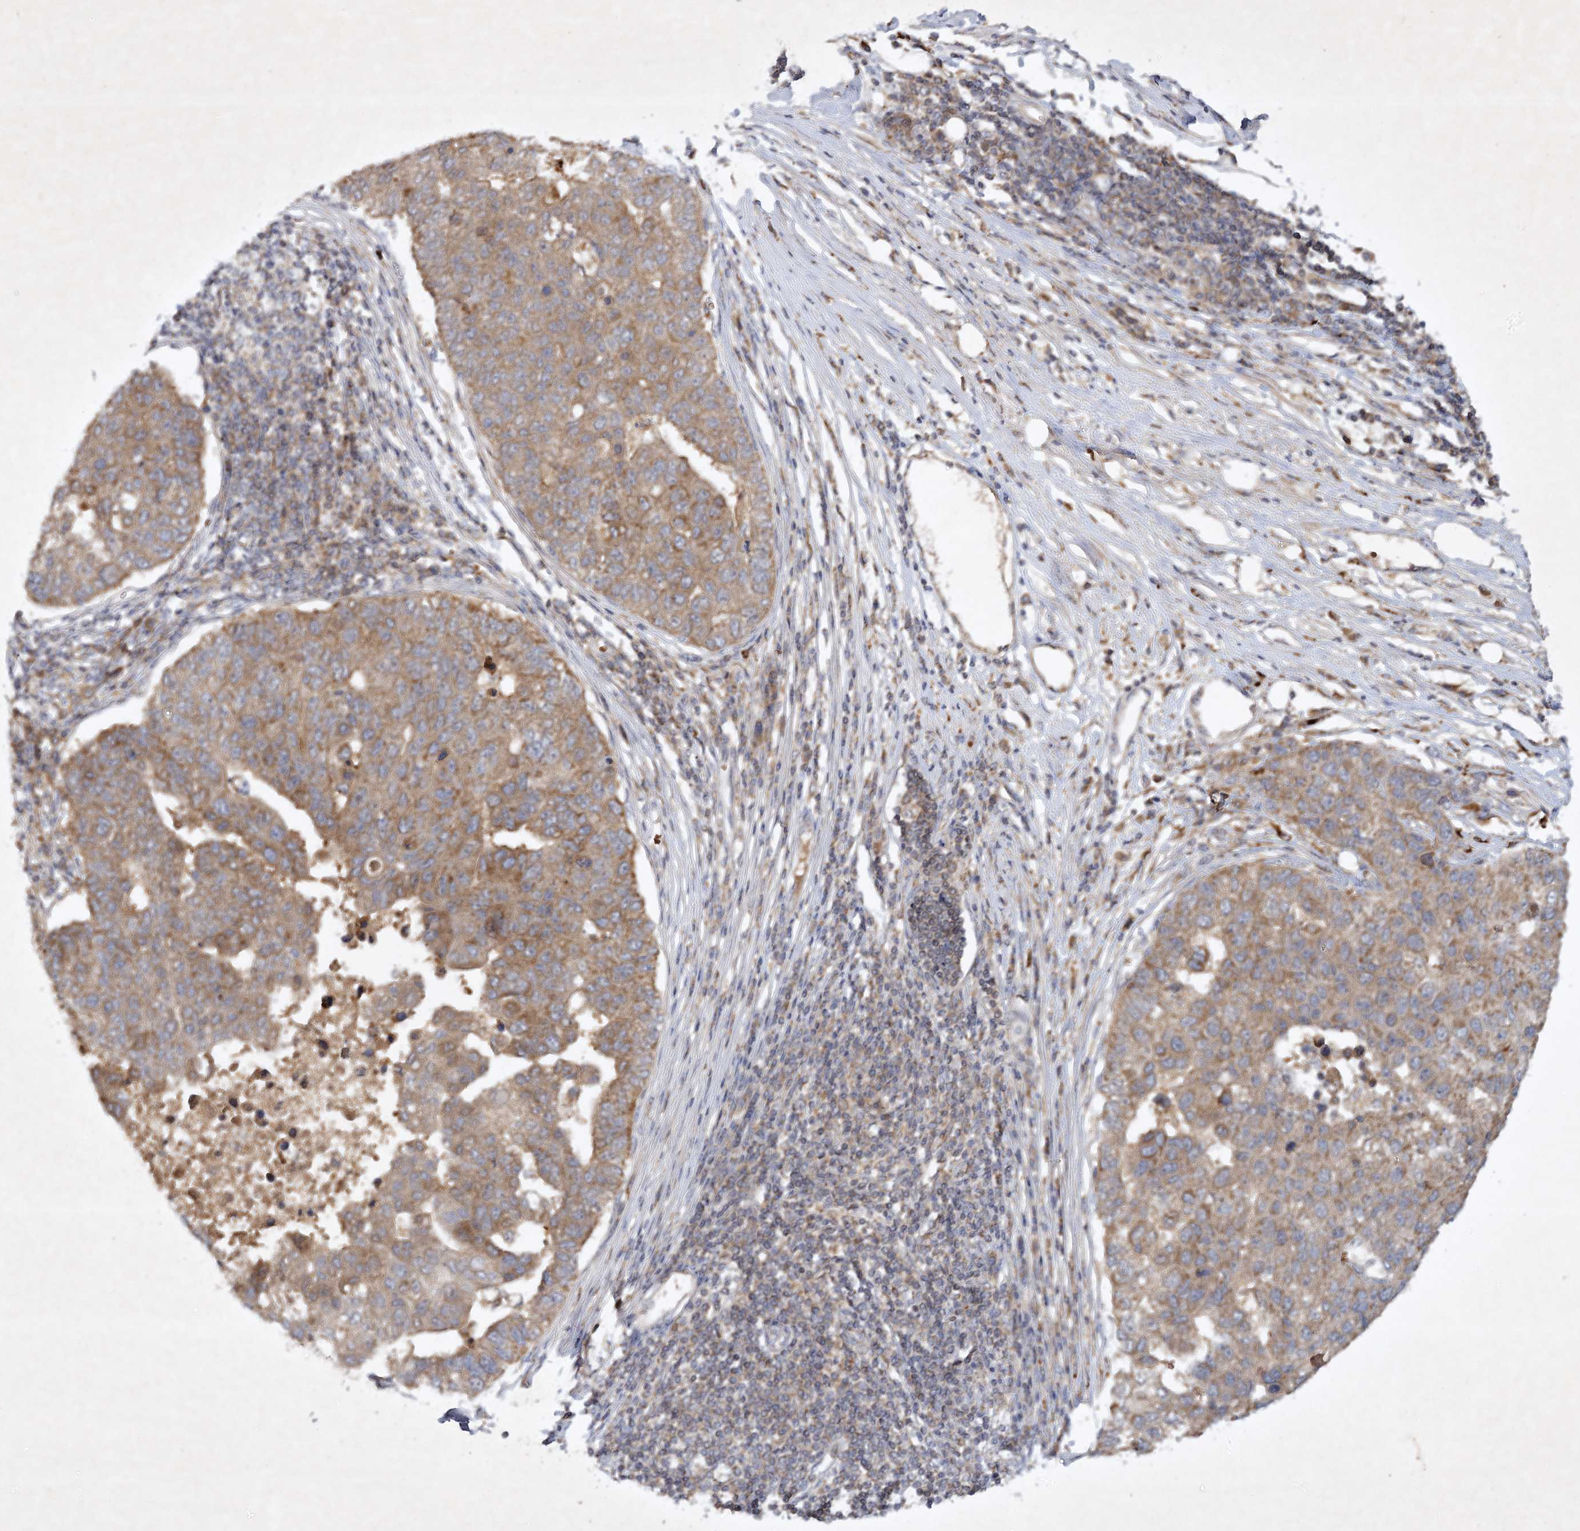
{"staining": {"intensity": "moderate", "quantity": ">75%", "location": "cytoplasmic/membranous"}, "tissue": "pancreatic cancer", "cell_type": "Tumor cells", "image_type": "cancer", "snomed": [{"axis": "morphology", "description": "Adenocarcinoma, NOS"}, {"axis": "topography", "description": "Pancreas"}], "caption": "High-power microscopy captured an immunohistochemistry photomicrograph of pancreatic cancer, revealing moderate cytoplasmic/membranous expression in approximately >75% of tumor cells. The staining is performed using DAB (3,3'-diaminobenzidine) brown chromogen to label protein expression. The nuclei are counter-stained blue using hematoxylin.", "gene": "PYROXD2", "patient": {"sex": "female", "age": 61}}